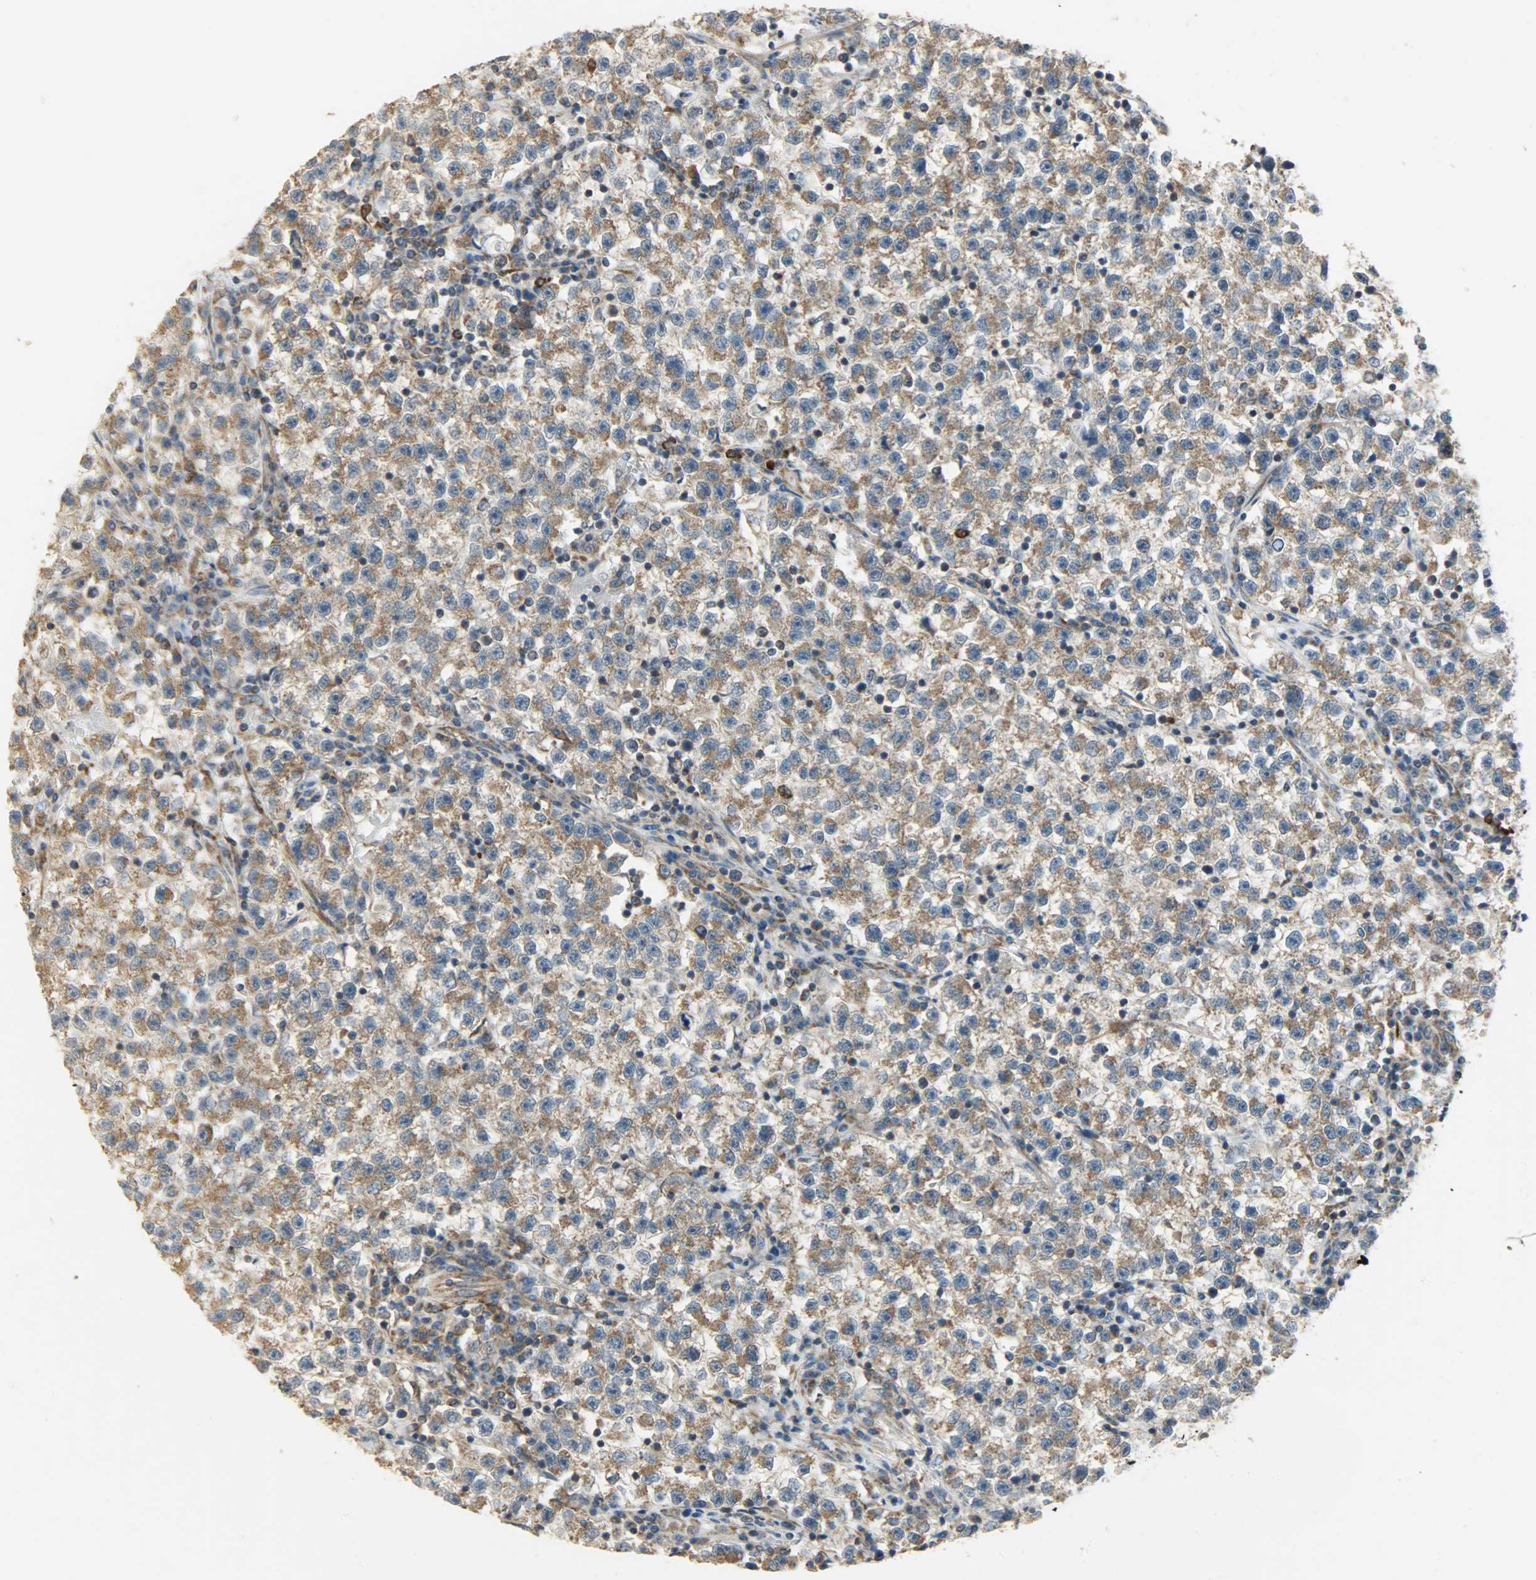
{"staining": {"intensity": "strong", "quantity": ">75%", "location": "cytoplasmic/membranous"}, "tissue": "testis cancer", "cell_type": "Tumor cells", "image_type": "cancer", "snomed": [{"axis": "morphology", "description": "Seminoma, NOS"}, {"axis": "topography", "description": "Testis"}], "caption": "High-power microscopy captured an immunohistochemistry photomicrograph of testis cancer, revealing strong cytoplasmic/membranous positivity in approximately >75% of tumor cells. (Stains: DAB (3,3'-diaminobenzidine) in brown, nuclei in blue, Microscopy: brightfield microscopy at high magnification).", "gene": "C1orf198", "patient": {"sex": "male", "age": 22}}